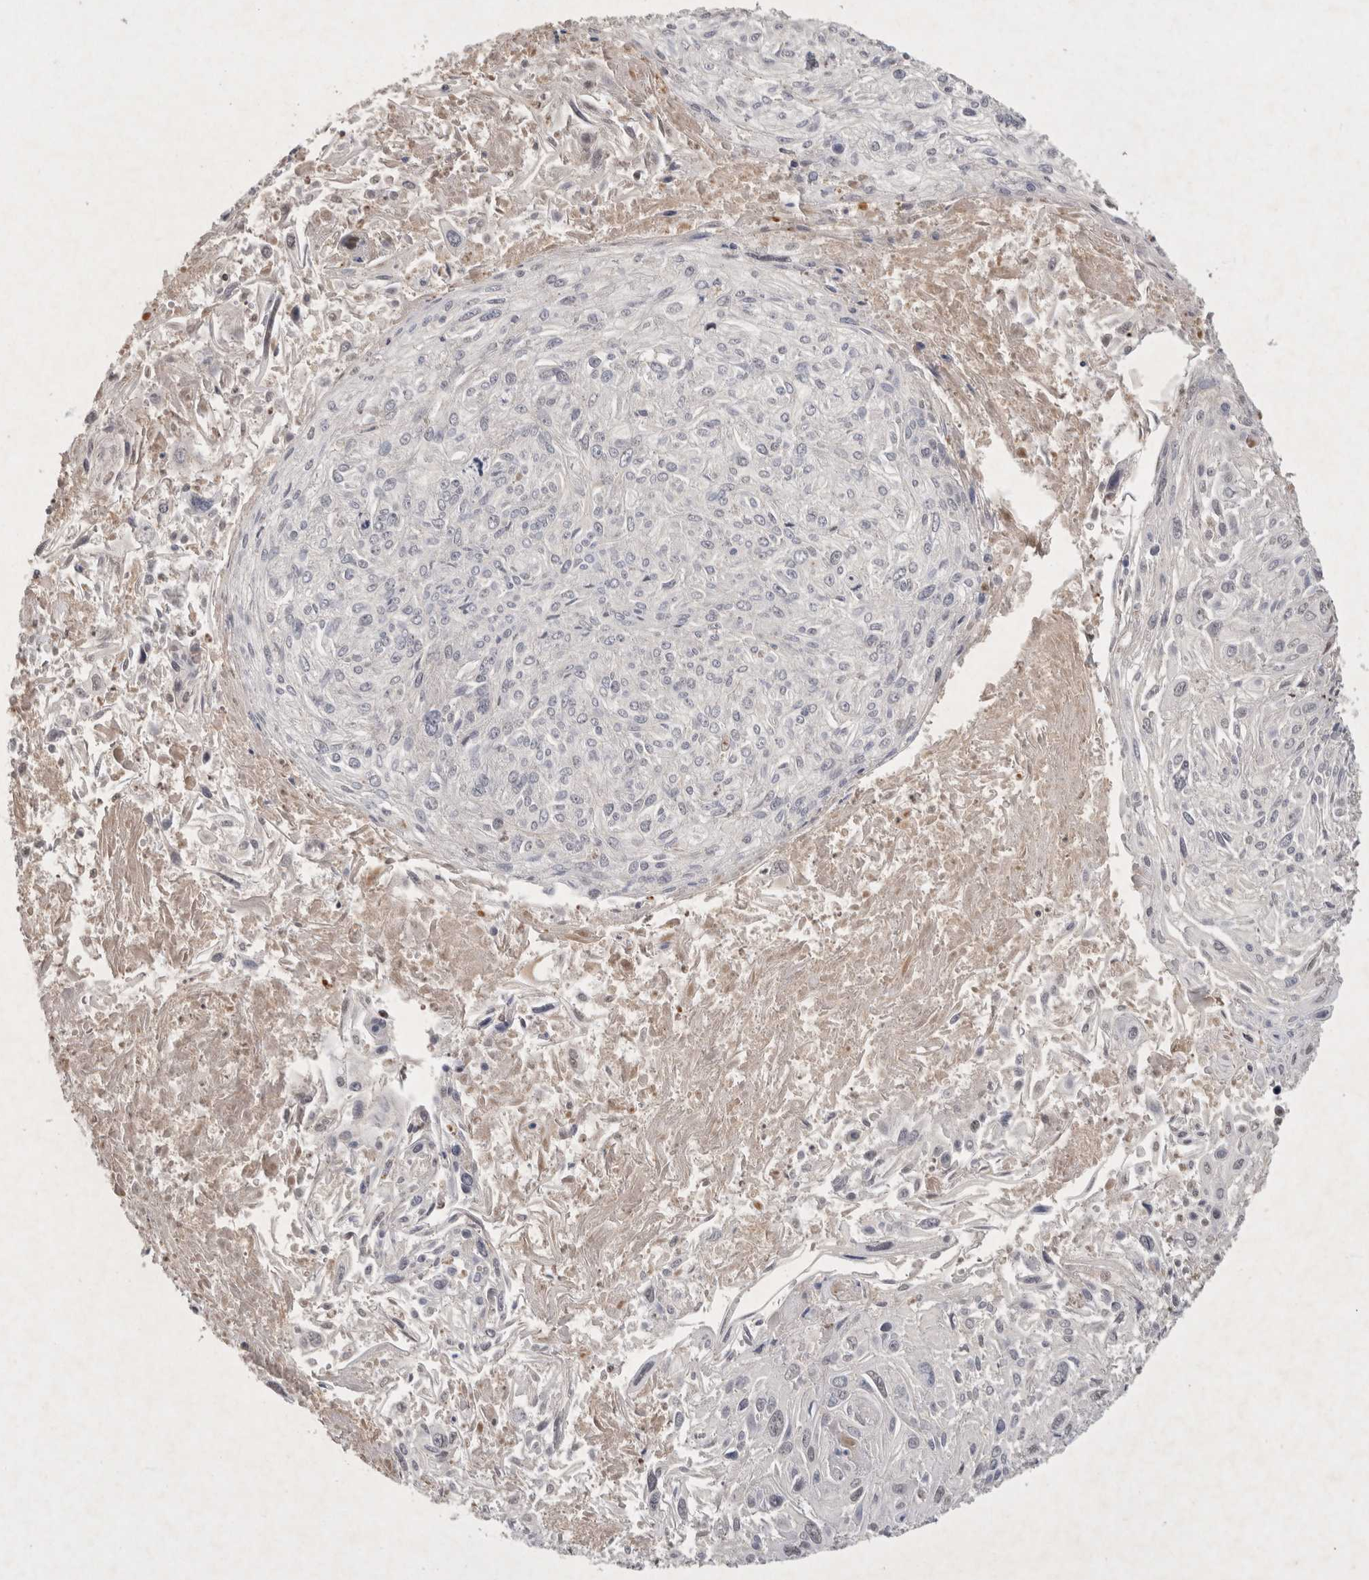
{"staining": {"intensity": "negative", "quantity": "none", "location": "none"}, "tissue": "cervical cancer", "cell_type": "Tumor cells", "image_type": "cancer", "snomed": [{"axis": "morphology", "description": "Squamous cell carcinoma, NOS"}, {"axis": "topography", "description": "Cervix"}], "caption": "Immunohistochemical staining of human squamous cell carcinoma (cervical) reveals no significant positivity in tumor cells. The staining was performed using DAB (3,3'-diaminobenzidine) to visualize the protein expression in brown, while the nuclei were stained in blue with hematoxylin (Magnification: 20x).", "gene": "XRCC5", "patient": {"sex": "female", "age": 51}}